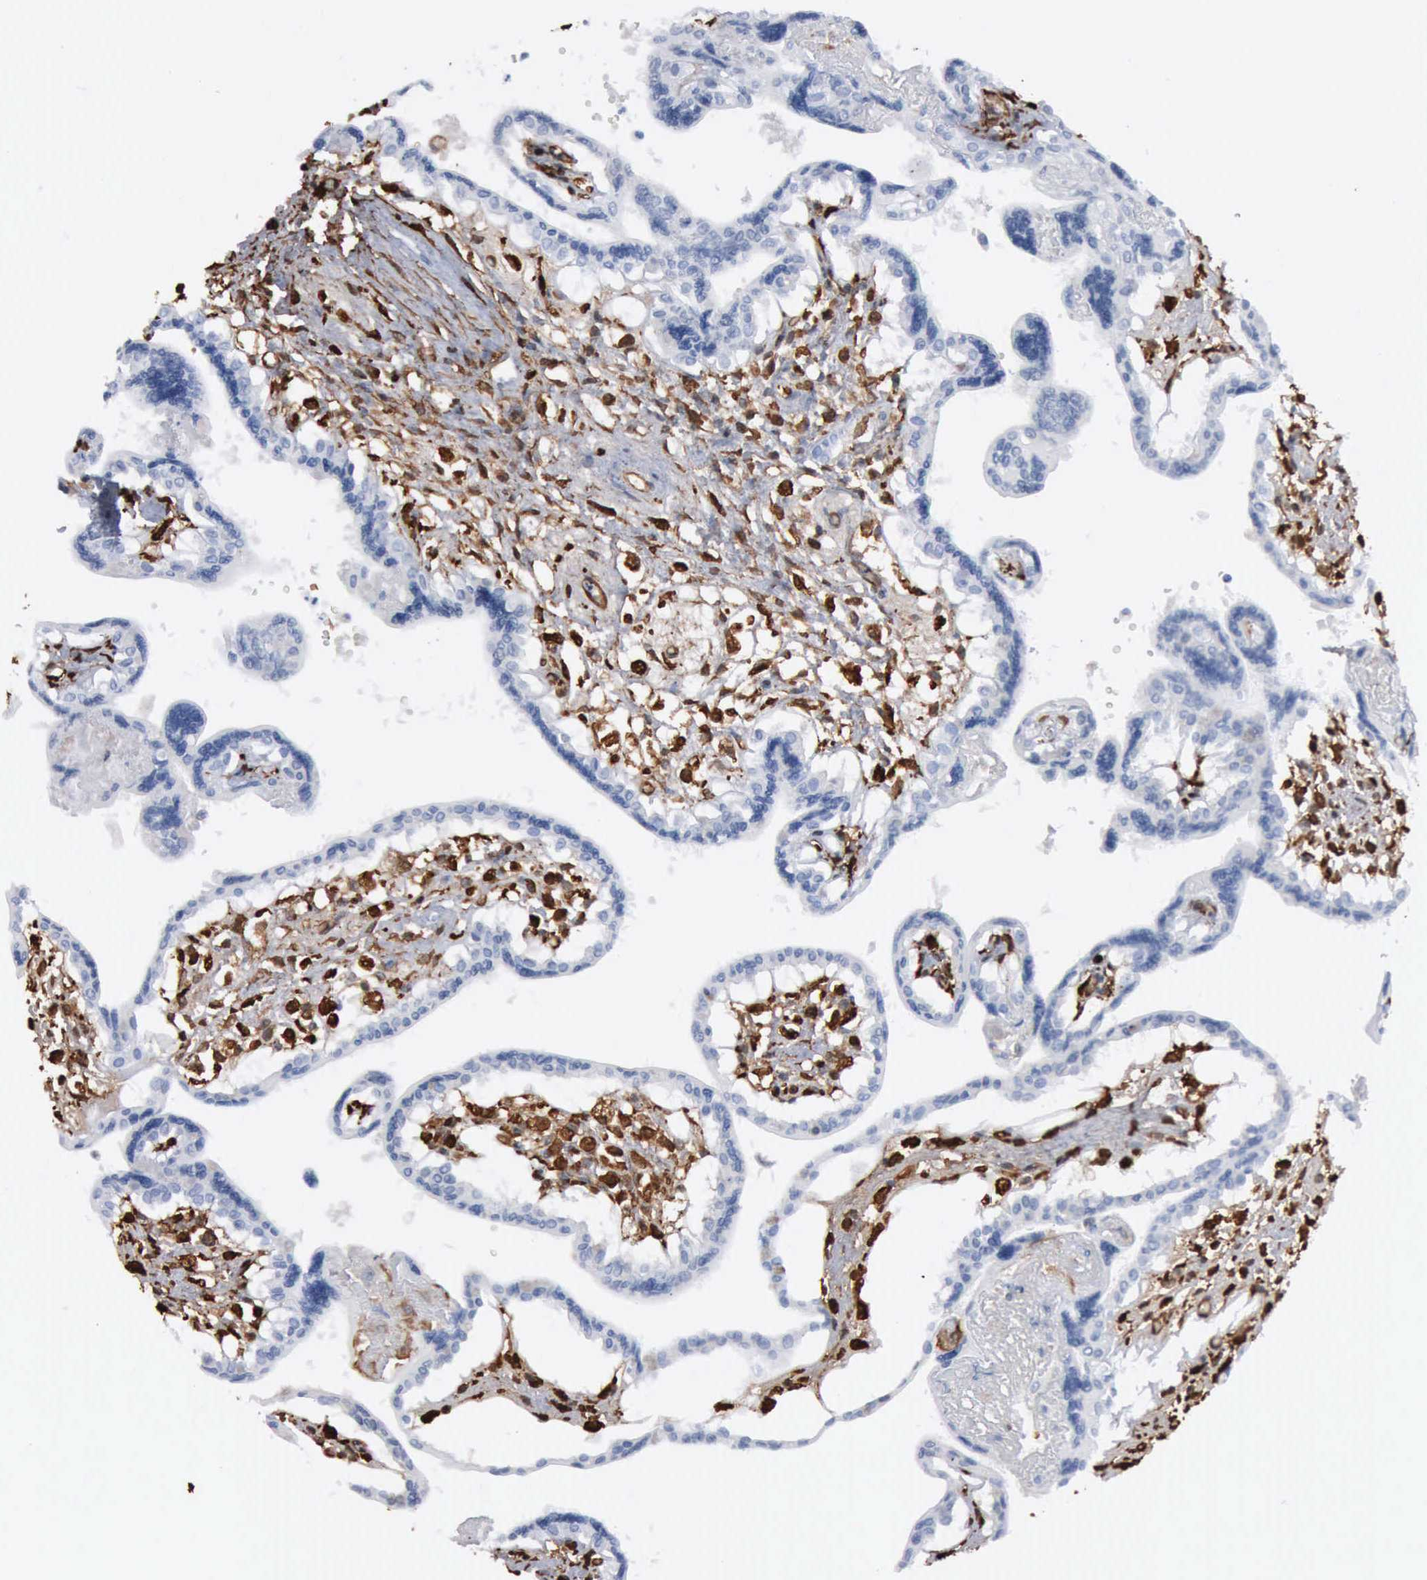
{"staining": {"intensity": "weak", "quantity": "25%-75%", "location": "cytoplasmic/membranous"}, "tissue": "placenta", "cell_type": "Decidual cells", "image_type": "normal", "snomed": [{"axis": "morphology", "description": "Normal tissue, NOS"}, {"axis": "topography", "description": "Placenta"}], "caption": "Weak cytoplasmic/membranous expression for a protein is present in approximately 25%-75% of decidual cells of unremarkable placenta using immunohistochemistry (IHC).", "gene": "FSCN1", "patient": {"sex": "female", "age": 31}}